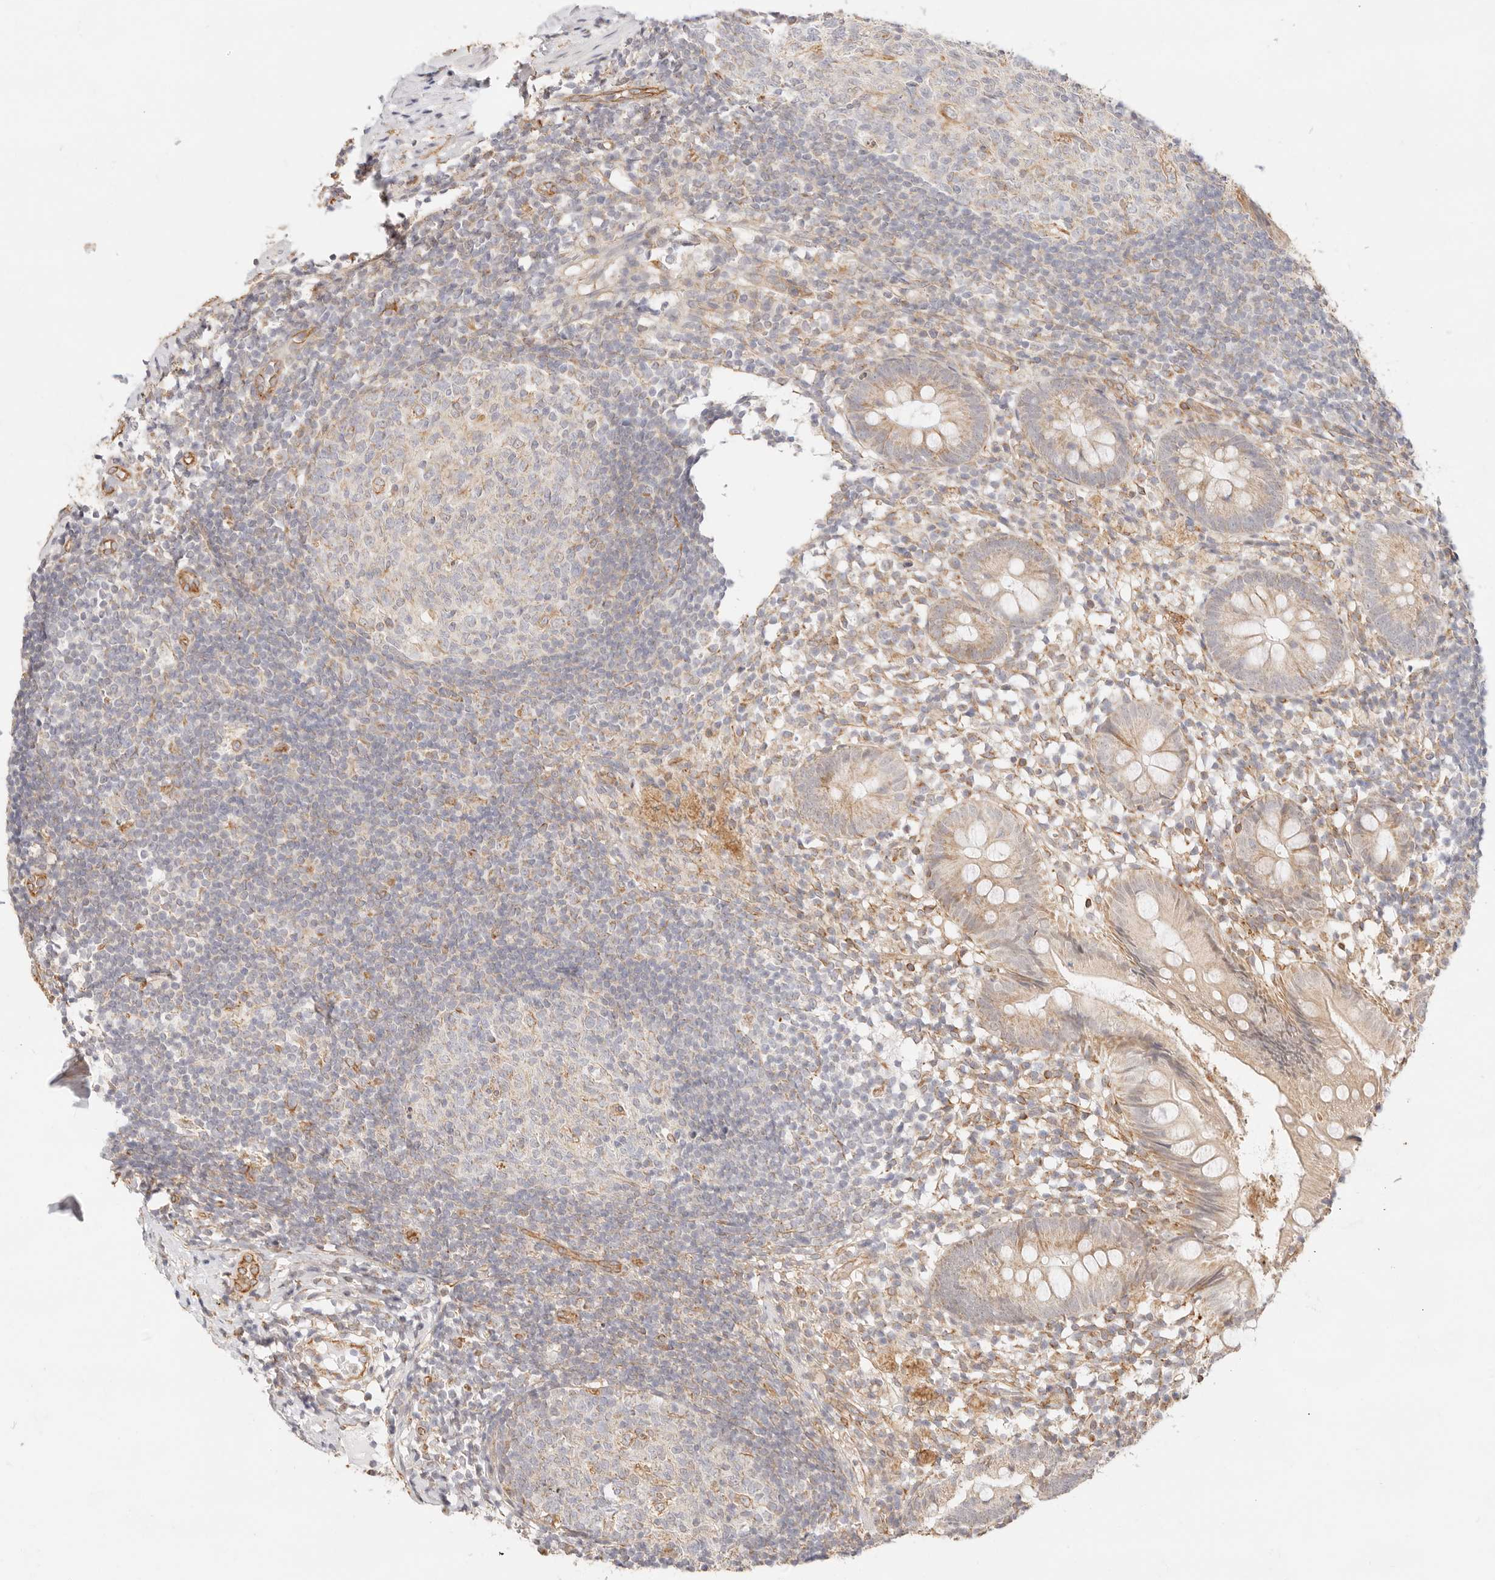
{"staining": {"intensity": "moderate", "quantity": "<25%", "location": "cytoplasmic/membranous"}, "tissue": "appendix", "cell_type": "Glandular cells", "image_type": "normal", "snomed": [{"axis": "morphology", "description": "Normal tissue, NOS"}, {"axis": "topography", "description": "Appendix"}], "caption": "Brown immunohistochemical staining in unremarkable appendix shows moderate cytoplasmic/membranous expression in approximately <25% of glandular cells.", "gene": "ZC3H11A", "patient": {"sex": "female", "age": 20}}